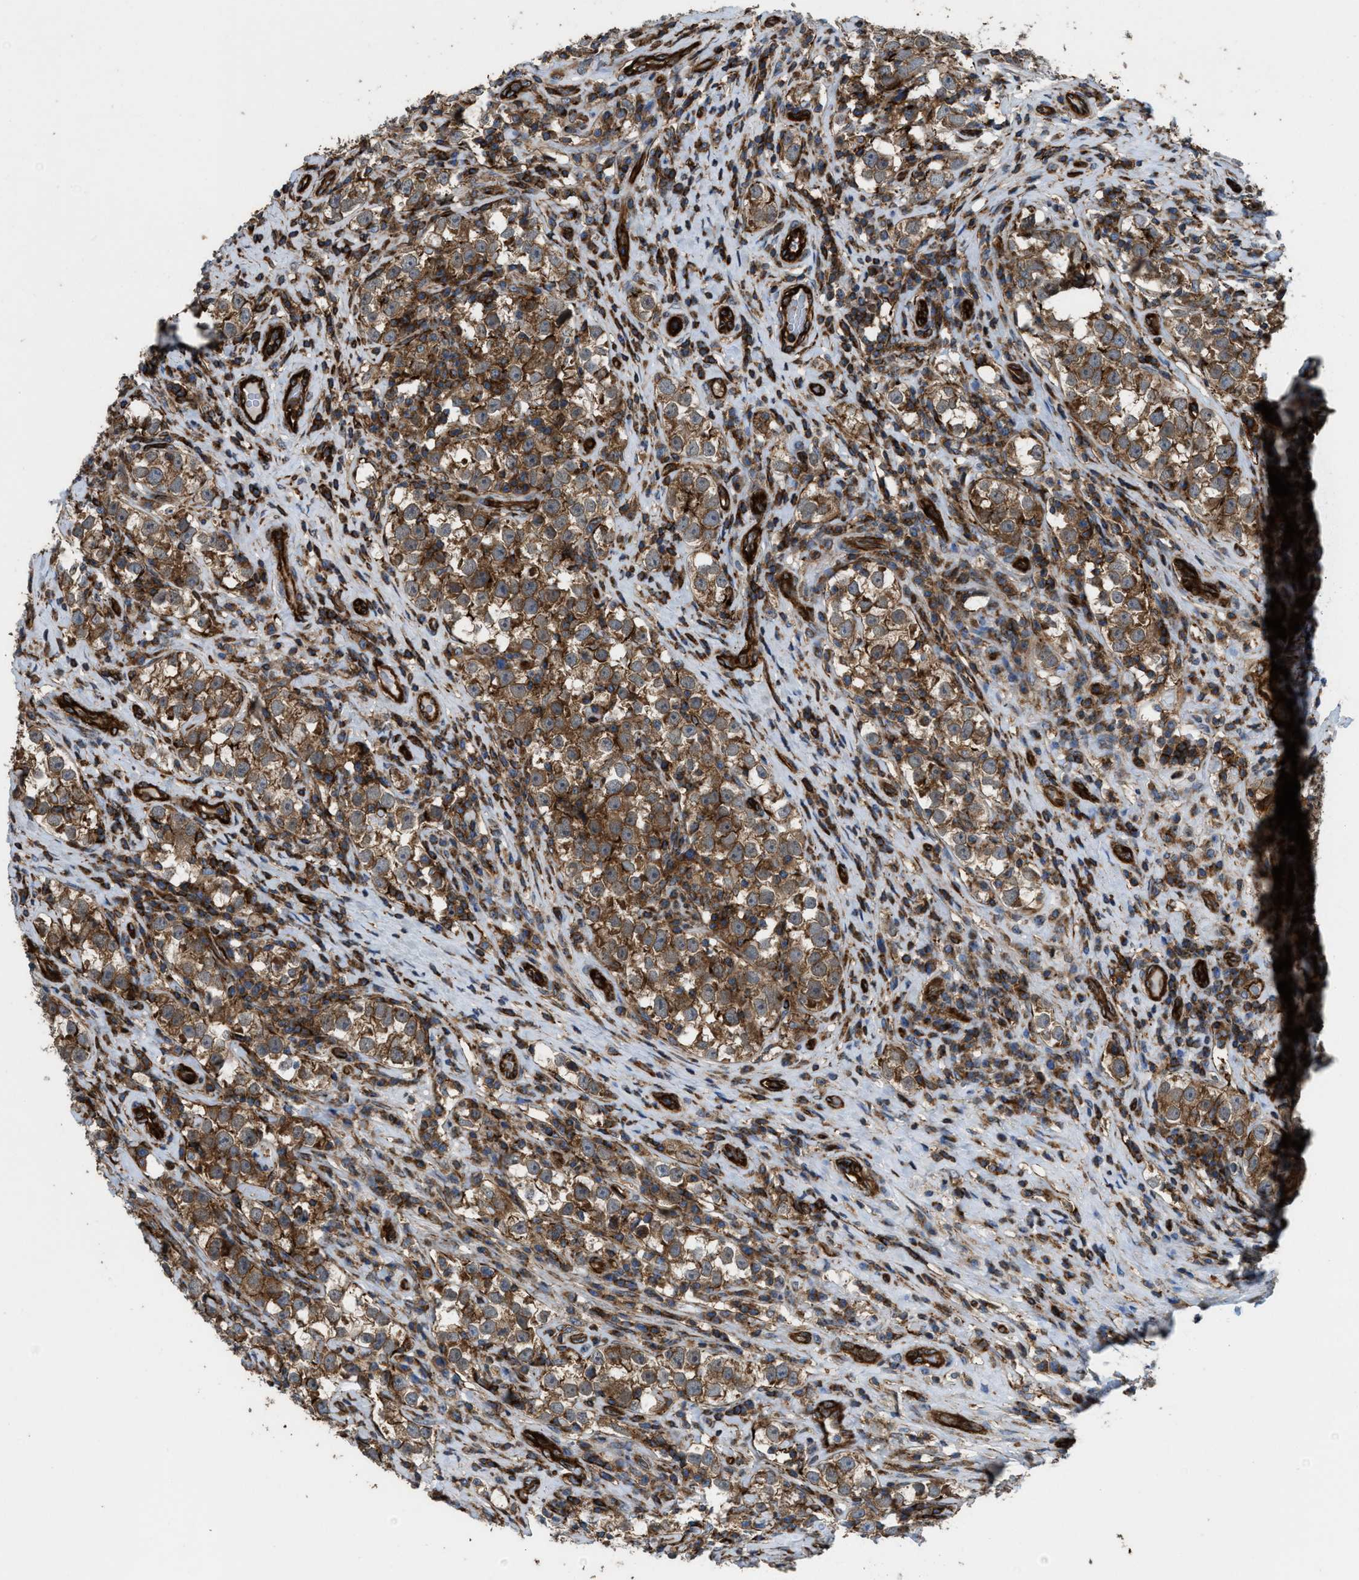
{"staining": {"intensity": "moderate", "quantity": ">75%", "location": "cytoplasmic/membranous"}, "tissue": "testis cancer", "cell_type": "Tumor cells", "image_type": "cancer", "snomed": [{"axis": "morphology", "description": "Normal tissue, NOS"}, {"axis": "morphology", "description": "Seminoma, NOS"}, {"axis": "topography", "description": "Testis"}], "caption": "An immunohistochemistry (IHC) histopathology image of neoplastic tissue is shown. Protein staining in brown highlights moderate cytoplasmic/membranous positivity in seminoma (testis) within tumor cells.", "gene": "EGLN1", "patient": {"sex": "male", "age": 43}}